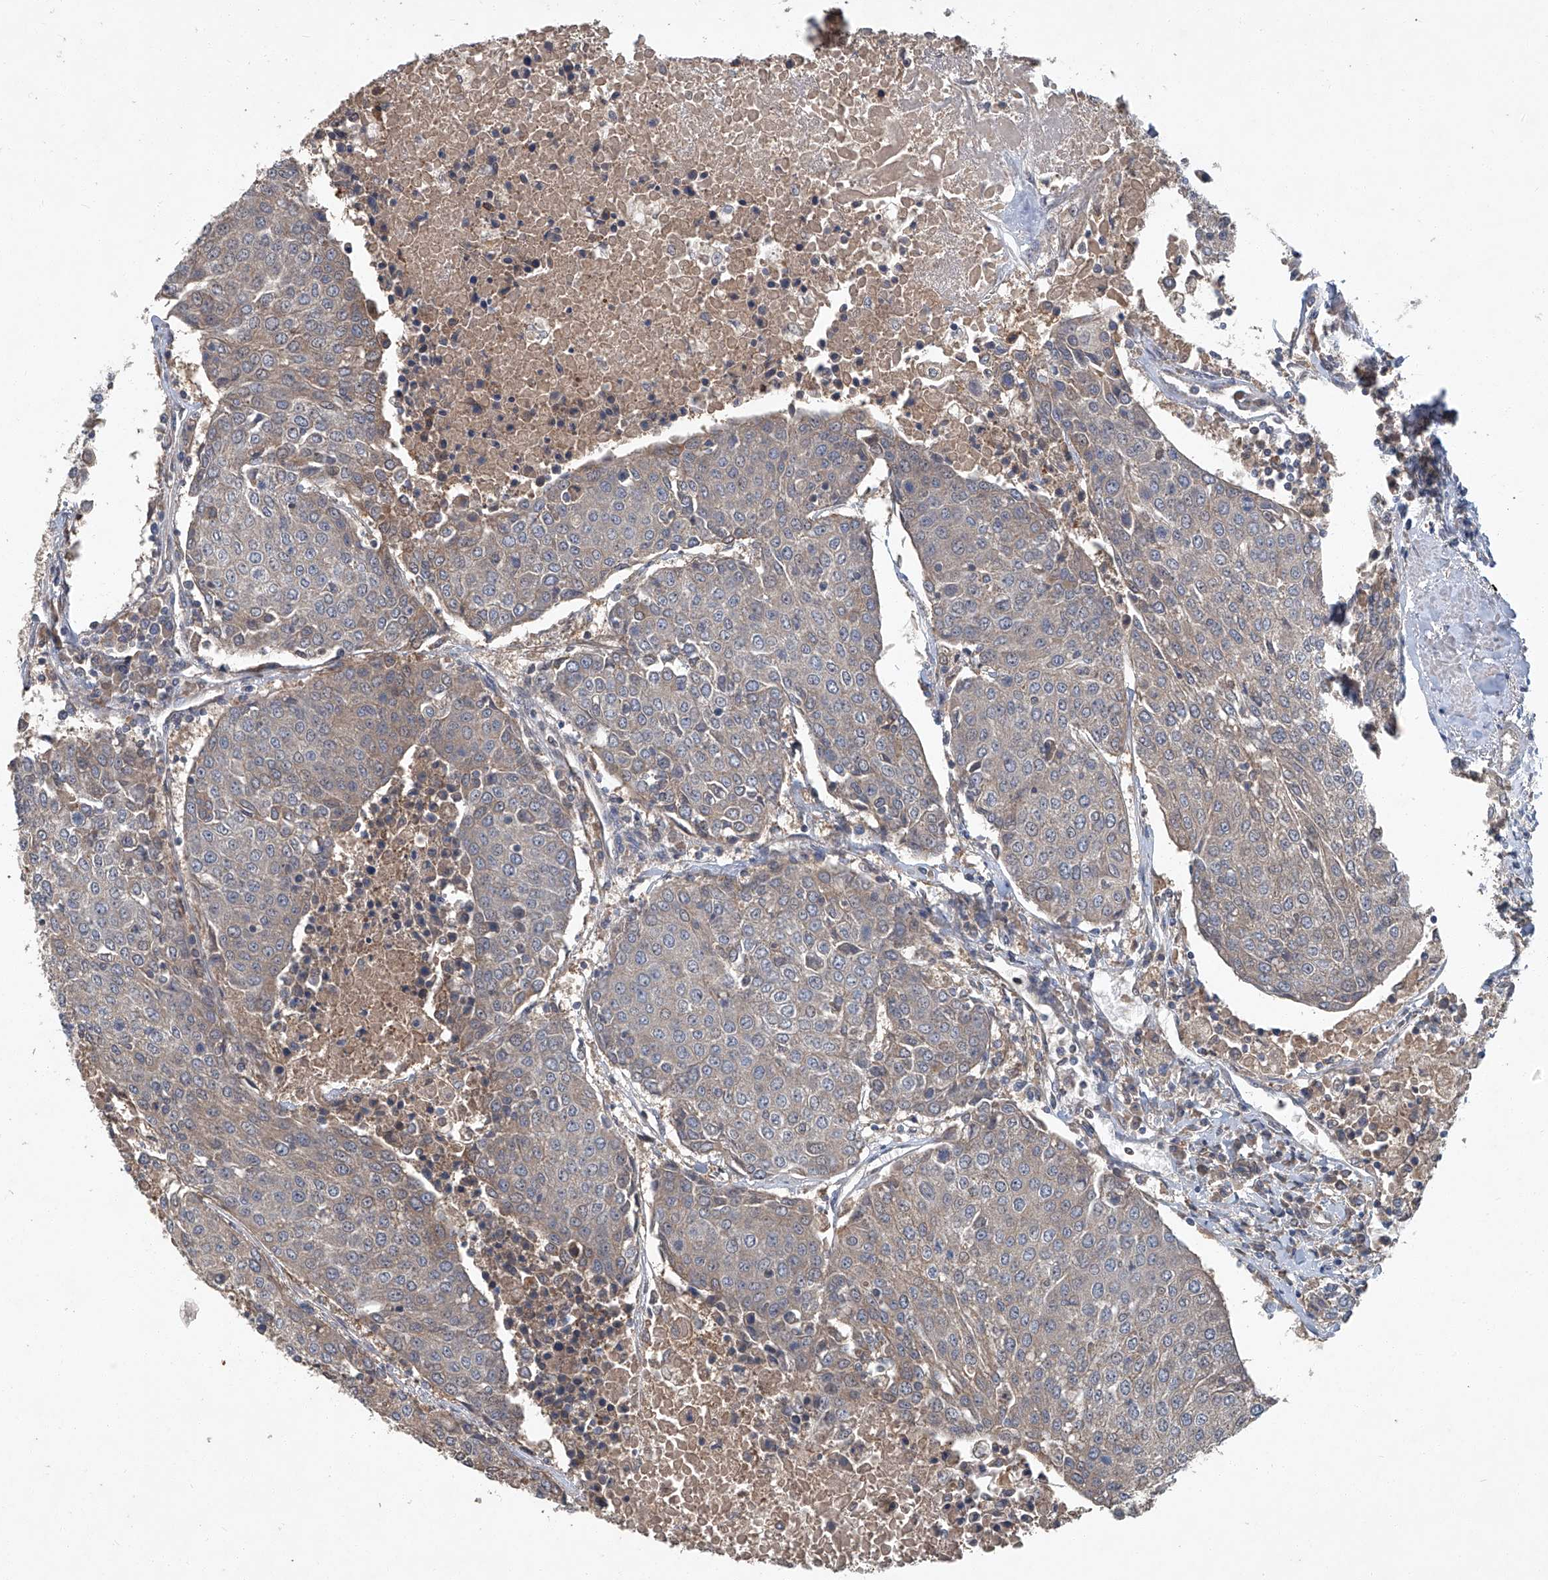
{"staining": {"intensity": "weak", "quantity": "<25%", "location": "cytoplasmic/membranous"}, "tissue": "urothelial cancer", "cell_type": "Tumor cells", "image_type": "cancer", "snomed": [{"axis": "morphology", "description": "Urothelial carcinoma, High grade"}, {"axis": "topography", "description": "Urinary bladder"}], "caption": "High power microscopy image of an IHC photomicrograph of high-grade urothelial carcinoma, revealing no significant positivity in tumor cells.", "gene": "ANKRD34A", "patient": {"sex": "female", "age": 85}}